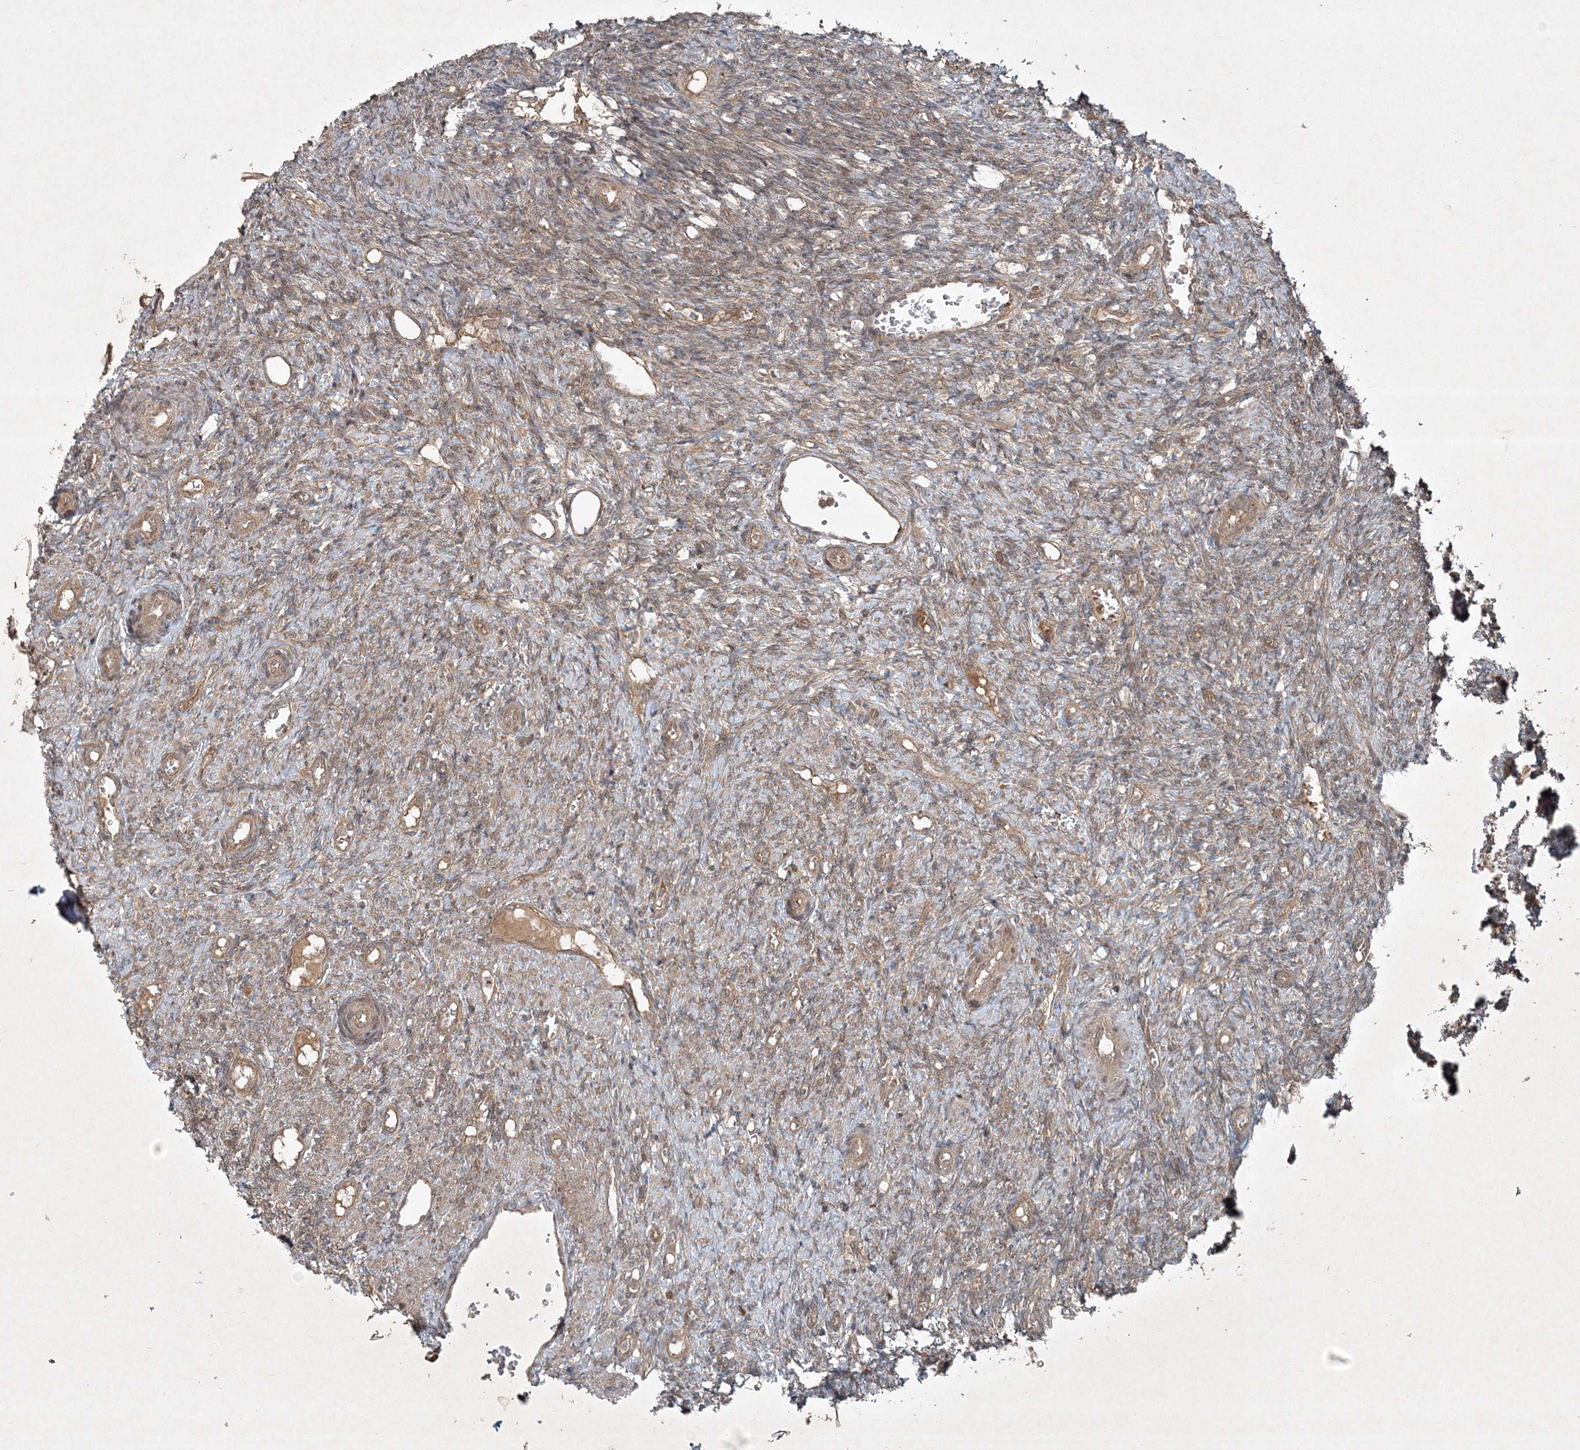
{"staining": {"intensity": "moderate", "quantity": ">75%", "location": "cytoplasmic/membranous"}, "tissue": "ovary", "cell_type": "Ovarian stroma cells", "image_type": "normal", "snomed": [{"axis": "morphology", "description": "Normal tissue, NOS"}, {"axis": "topography", "description": "Ovary"}], "caption": "This histopathology image exhibits normal ovary stained with immunohistochemistry to label a protein in brown. The cytoplasmic/membranous of ovarian stroma cells show moderate positivity for the protein. Nuclei are counter-stained blue.", "gene": "FBXL17", "patient": {"sex": "female", "age": 41}}